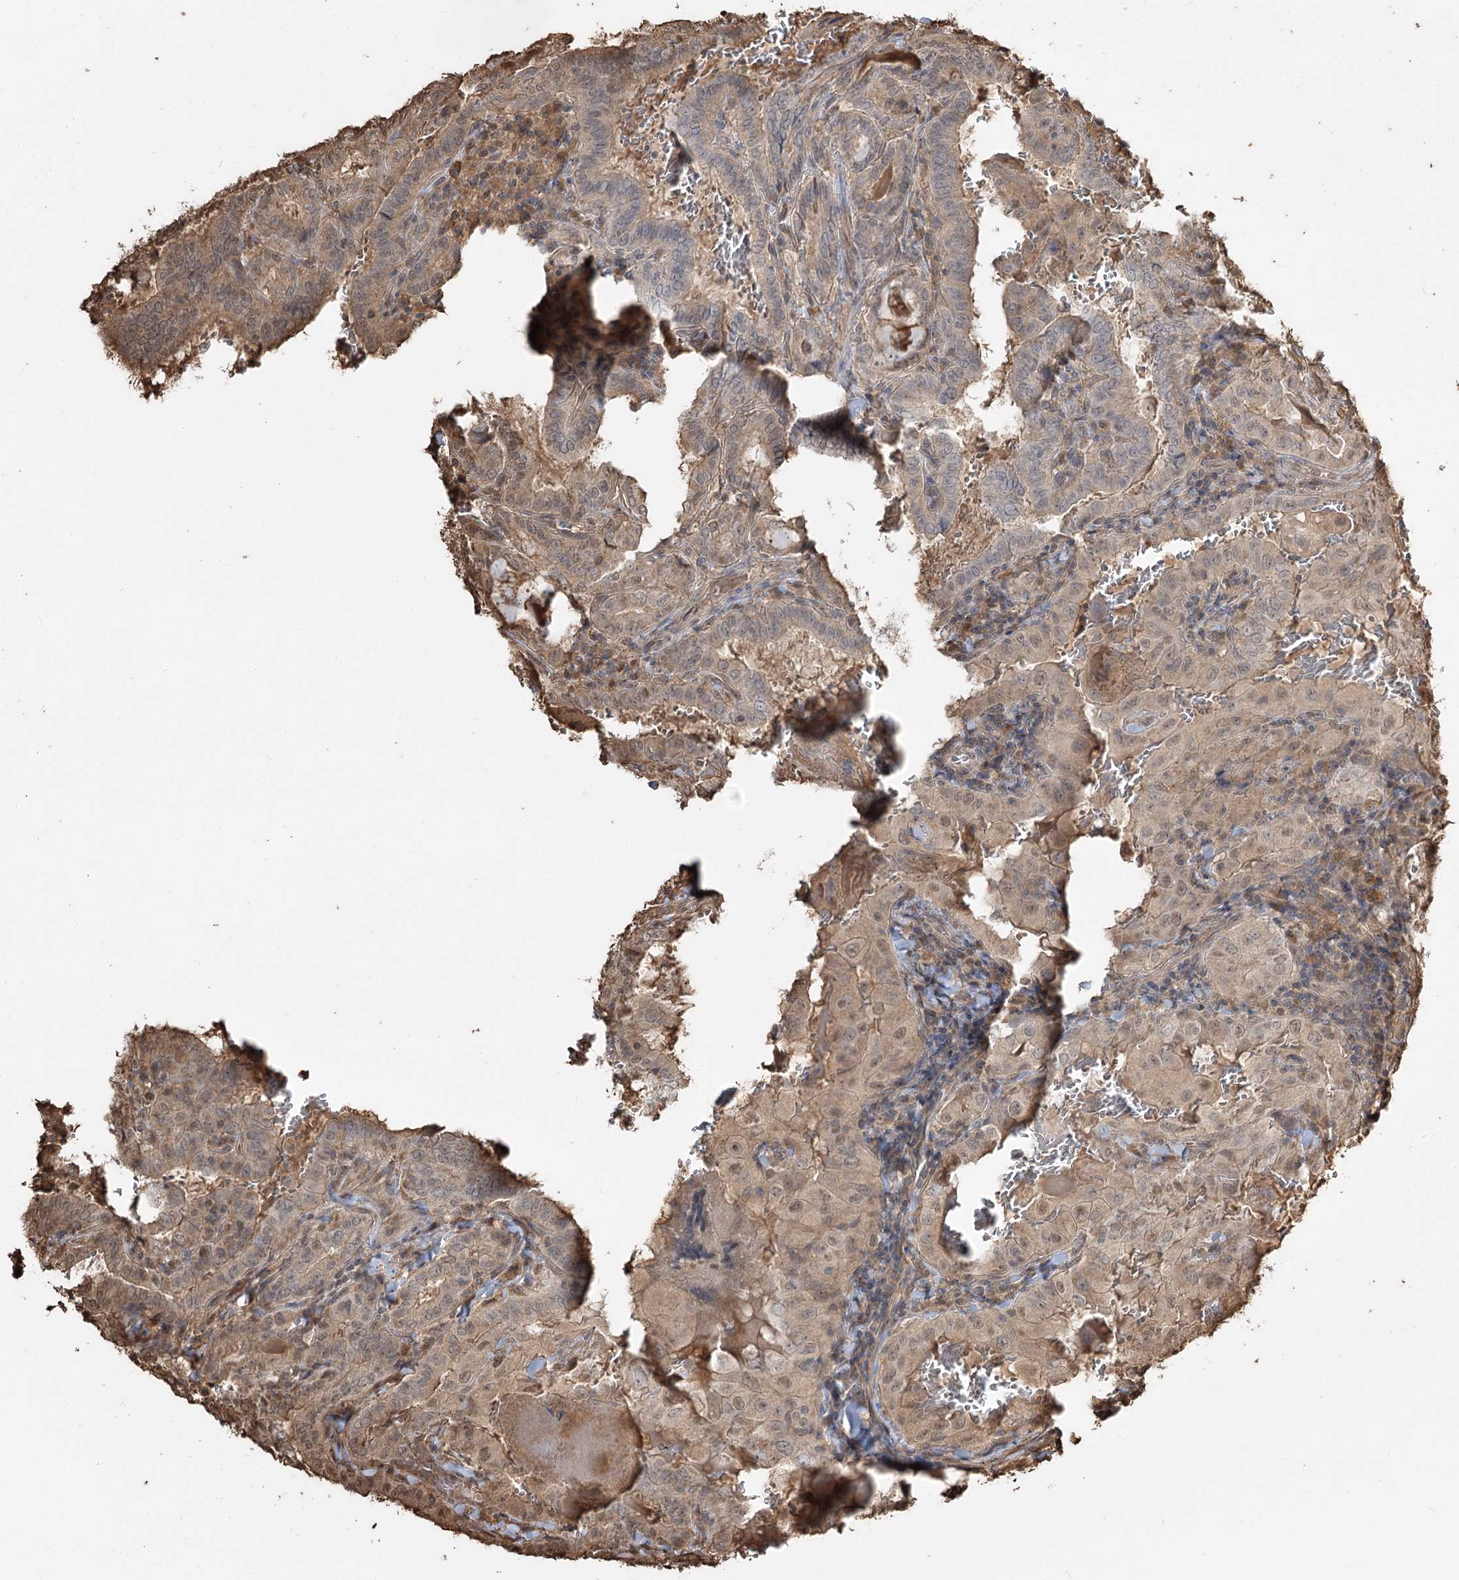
{"staining": {"intensity": "weak", "quantity": "<25%", "location": "cytoplasmic/membranous,nuclear"}, "tissue": "thyroid cancer", "cell_type": "Tumor cells", "image_type": "cancer", "snomed": [{"axis": "morphology", "description": "Papillary adenocarcinoma, NOS"}, {"axis": "topography", "description": "Thyroid gland"}], "caption": "DAB immunohistochemical staining of thyroid papillary adenocarcinoma demonstrates no significant staining in tumor cells.", "gene": "PLCH1", "patient": {"sex": "female", "age": 72}}